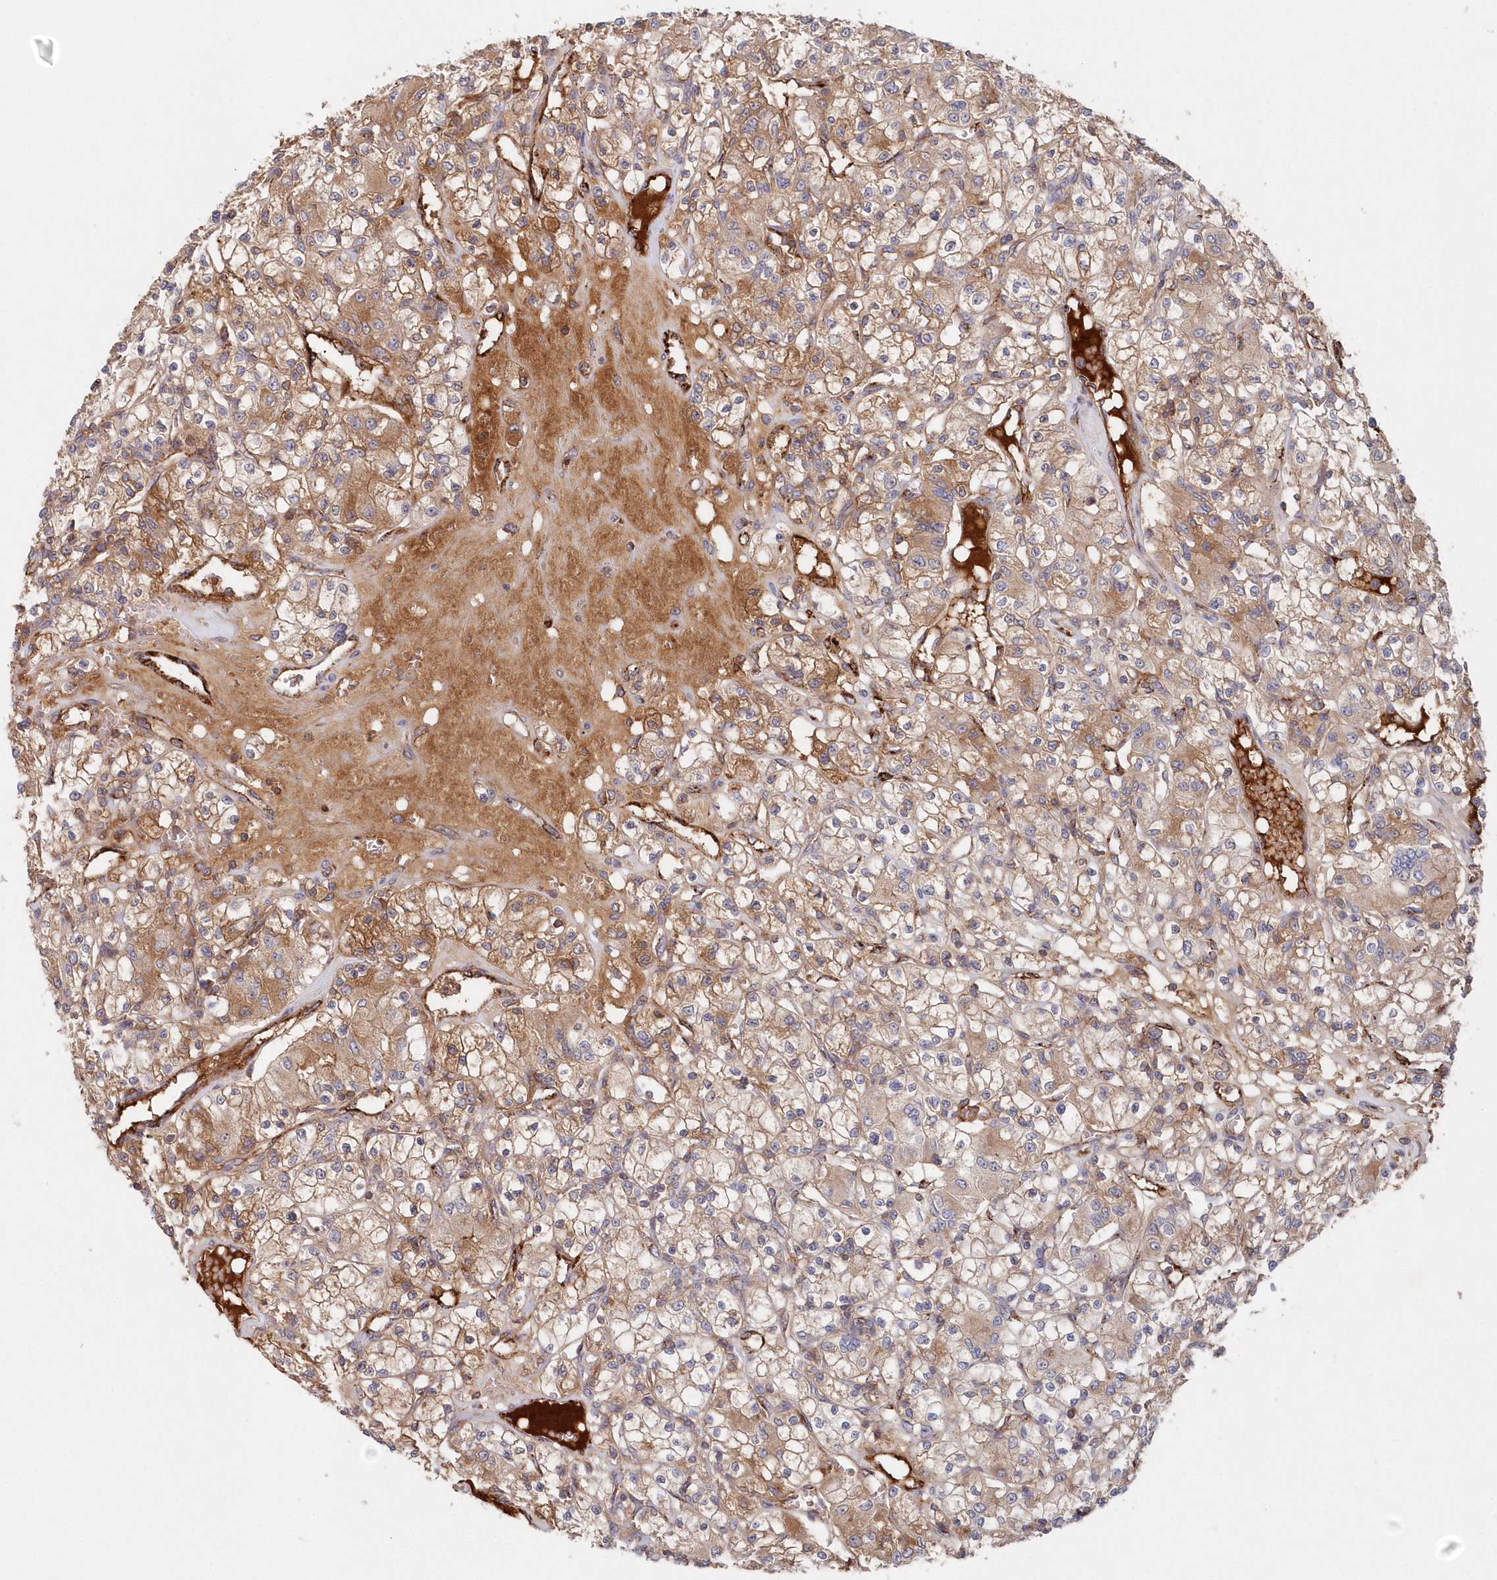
{"staining": {"intensity": "weak", "quantity": ">75%", "location": "cytoplasmic/membranous"}, "tissue": "renal cancer", "cell_type": "Tumor cells", "image_type": "cancer", "snomed": [{"axis": "morphology", "description": "Adenocarcinoma, NOS"}, {"axis": "topography", "description": "Kidney"}], "caption": "The photomicrograph demonstrates staining of renal cancer (adenocarcinoma), revealing weak cytoplasmic/membranous protein staining (brown color) within tumor cells.", "gene": "ABHD14B", "patient": {"sex": "female", "age": 59}}